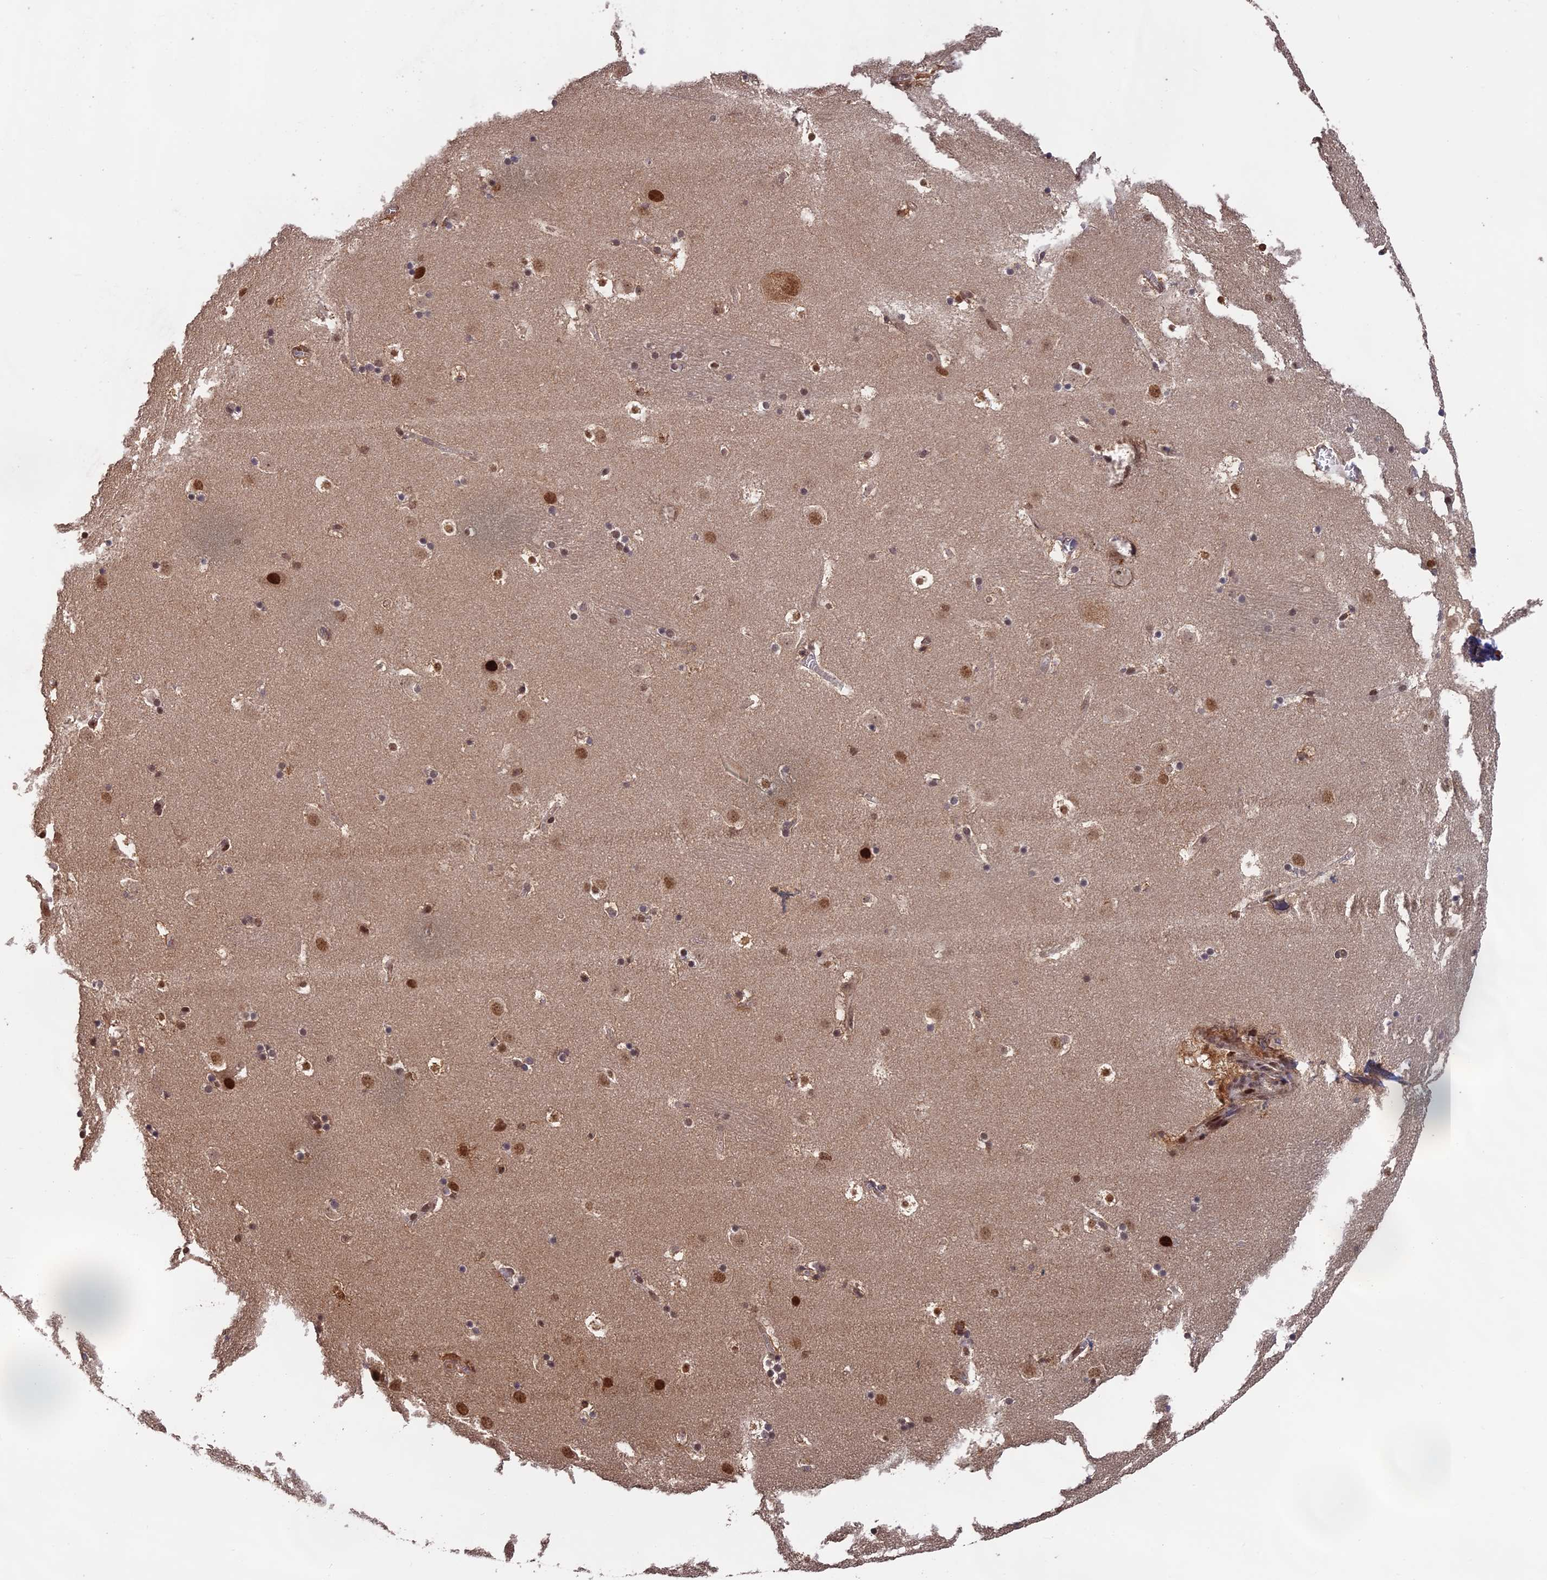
{"staining": {"intensity": "moderate", "quantity": "25%-75%", "location": "nuclear"}, "tissue": "caudate", "cell_type": "Glial cells", "image_type": "normal", "snomed": [{"axis": "morphology", "description": "Normal tissue, NOS"}, {"axis": "topography", "description": "Lateral ventricle wall"}], "caption": "A brown stain highlights moderate nuclear positivity of a protein in glial cells of benign human caudate. Nuclei are stained in blue.", "gene": "OSBPL1A", "patient": {"sex": "male", "age": 45}}